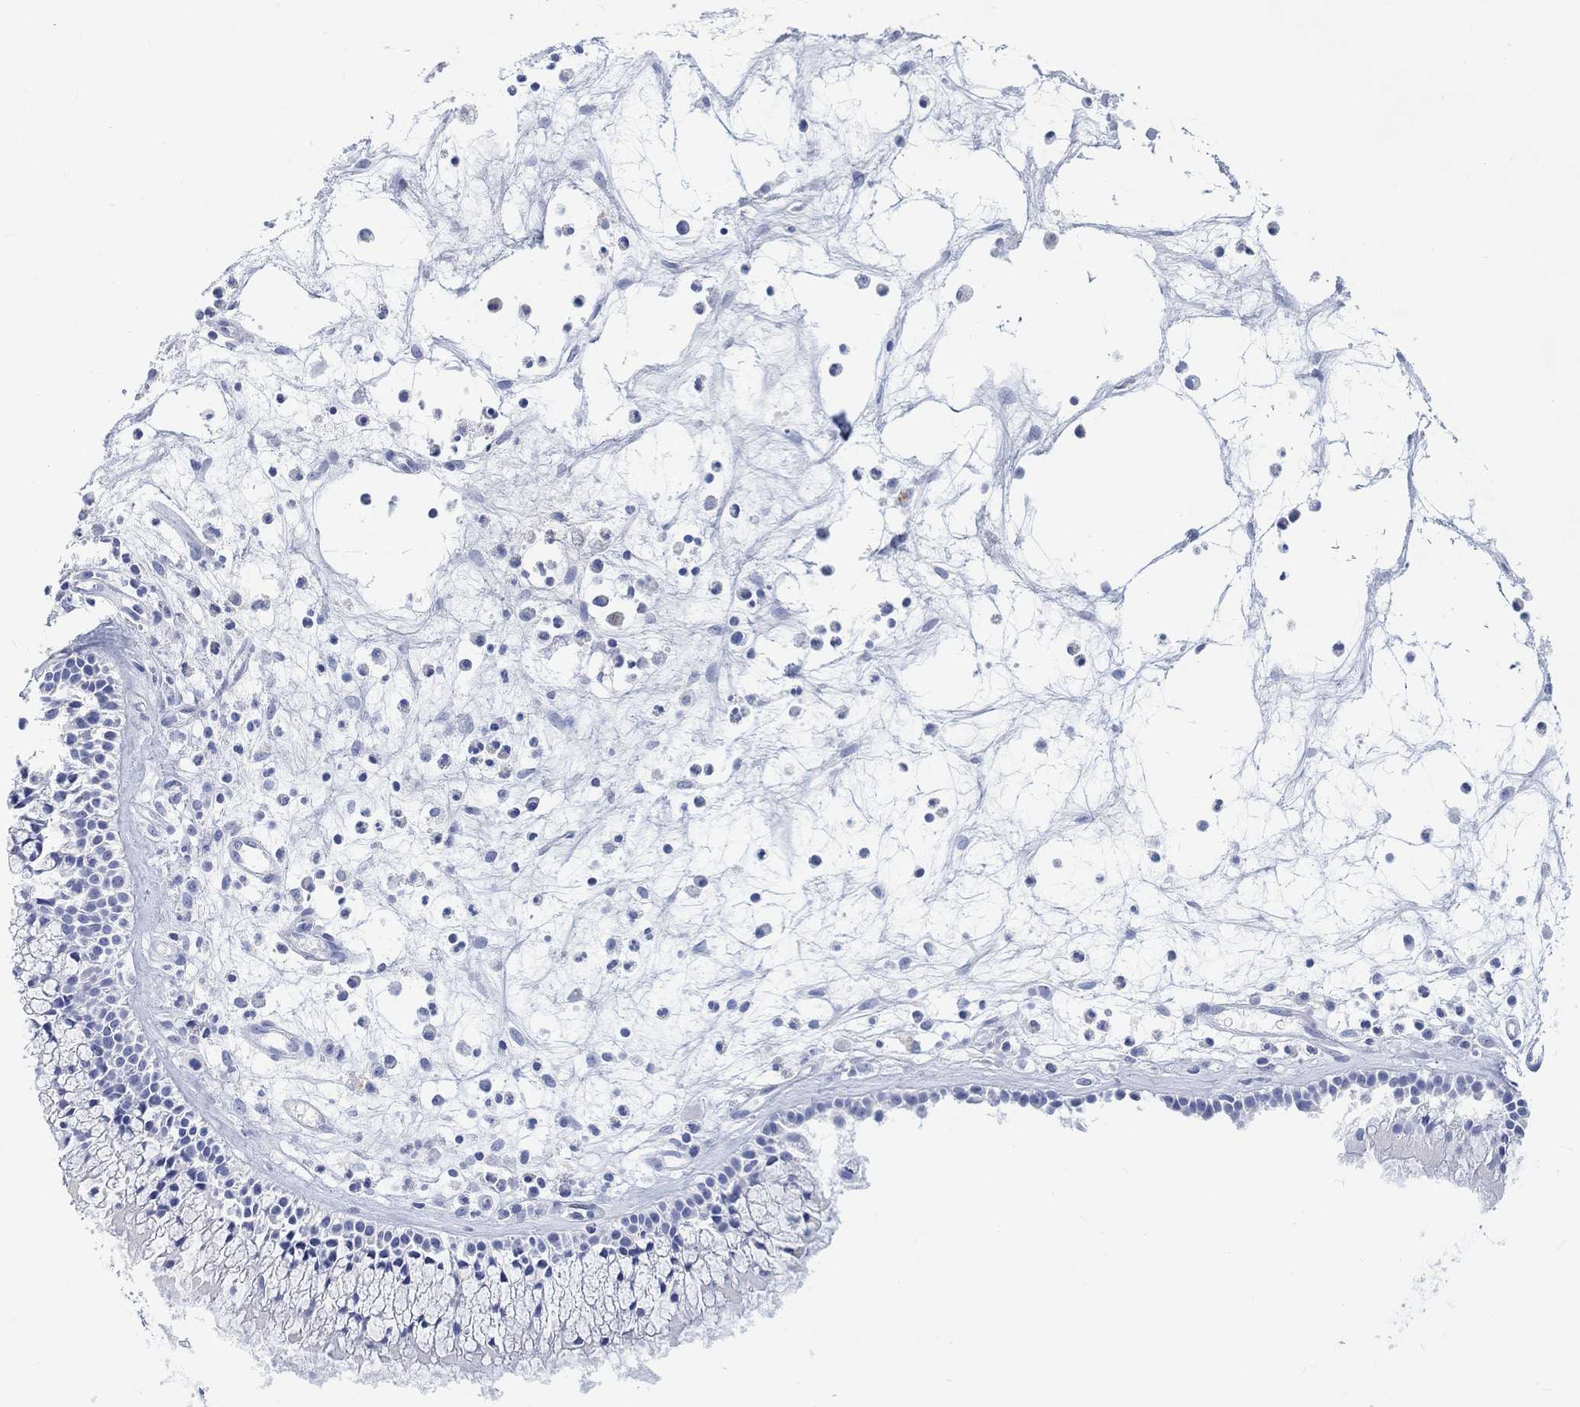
{"staining": {"intensity": "negative", "quantity": "none", "location": "none"}, "tissue": "nasopharynx", "cell_type": "Respiratory epithelial cells", "image_type": "normal", "snomed": [{"axis": "morphology", "description": "Normal tissue, NOS"}, {"axis": "topography", "description": "Nasopharynx"}], "caption": "Protein analysis of benign nasopharynx shows no significant staining in respiratory epithelial cells.", "gene": "CALCA", "patient": {"sex": "female", "age": 47}}